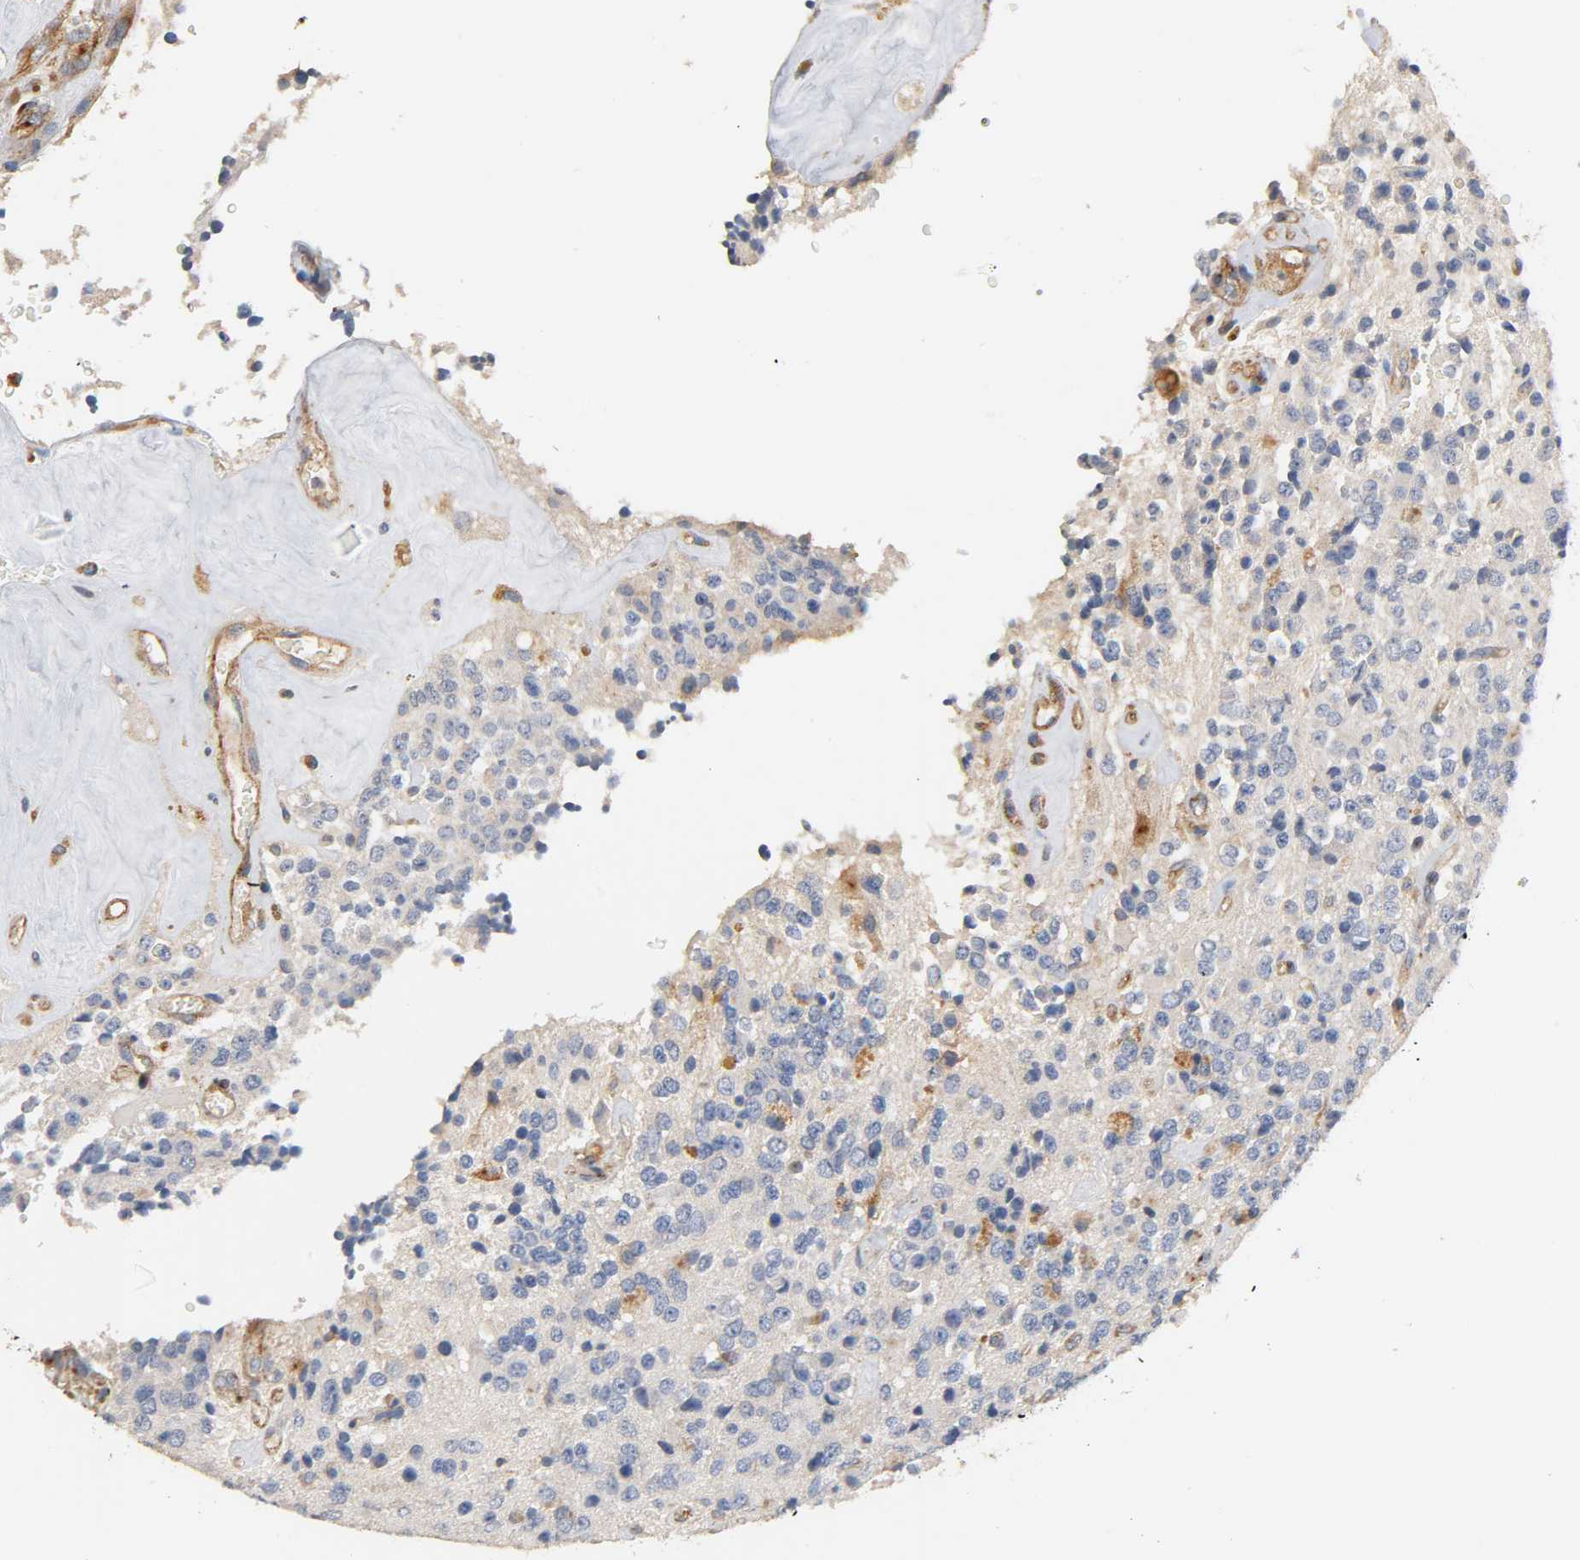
{"staining": {"intensity": "weak", "quantity": "<25%", "location": "cytoplasmic/membranous"}, "tissue": "glioma", "cell_type": "Tumor cells", "image_type": "cancer", "snomed": [{"axis": "morphology", "description": "Glioma, malignant, High grade"}, {"axis": "topography", "description": "pancreas cauda"}], "caption": "A photomicrograph of human glioma is negative for staining in tumor cells.", "gene": "IFITM3", "patient": {"sex": "male", "age": 60}}